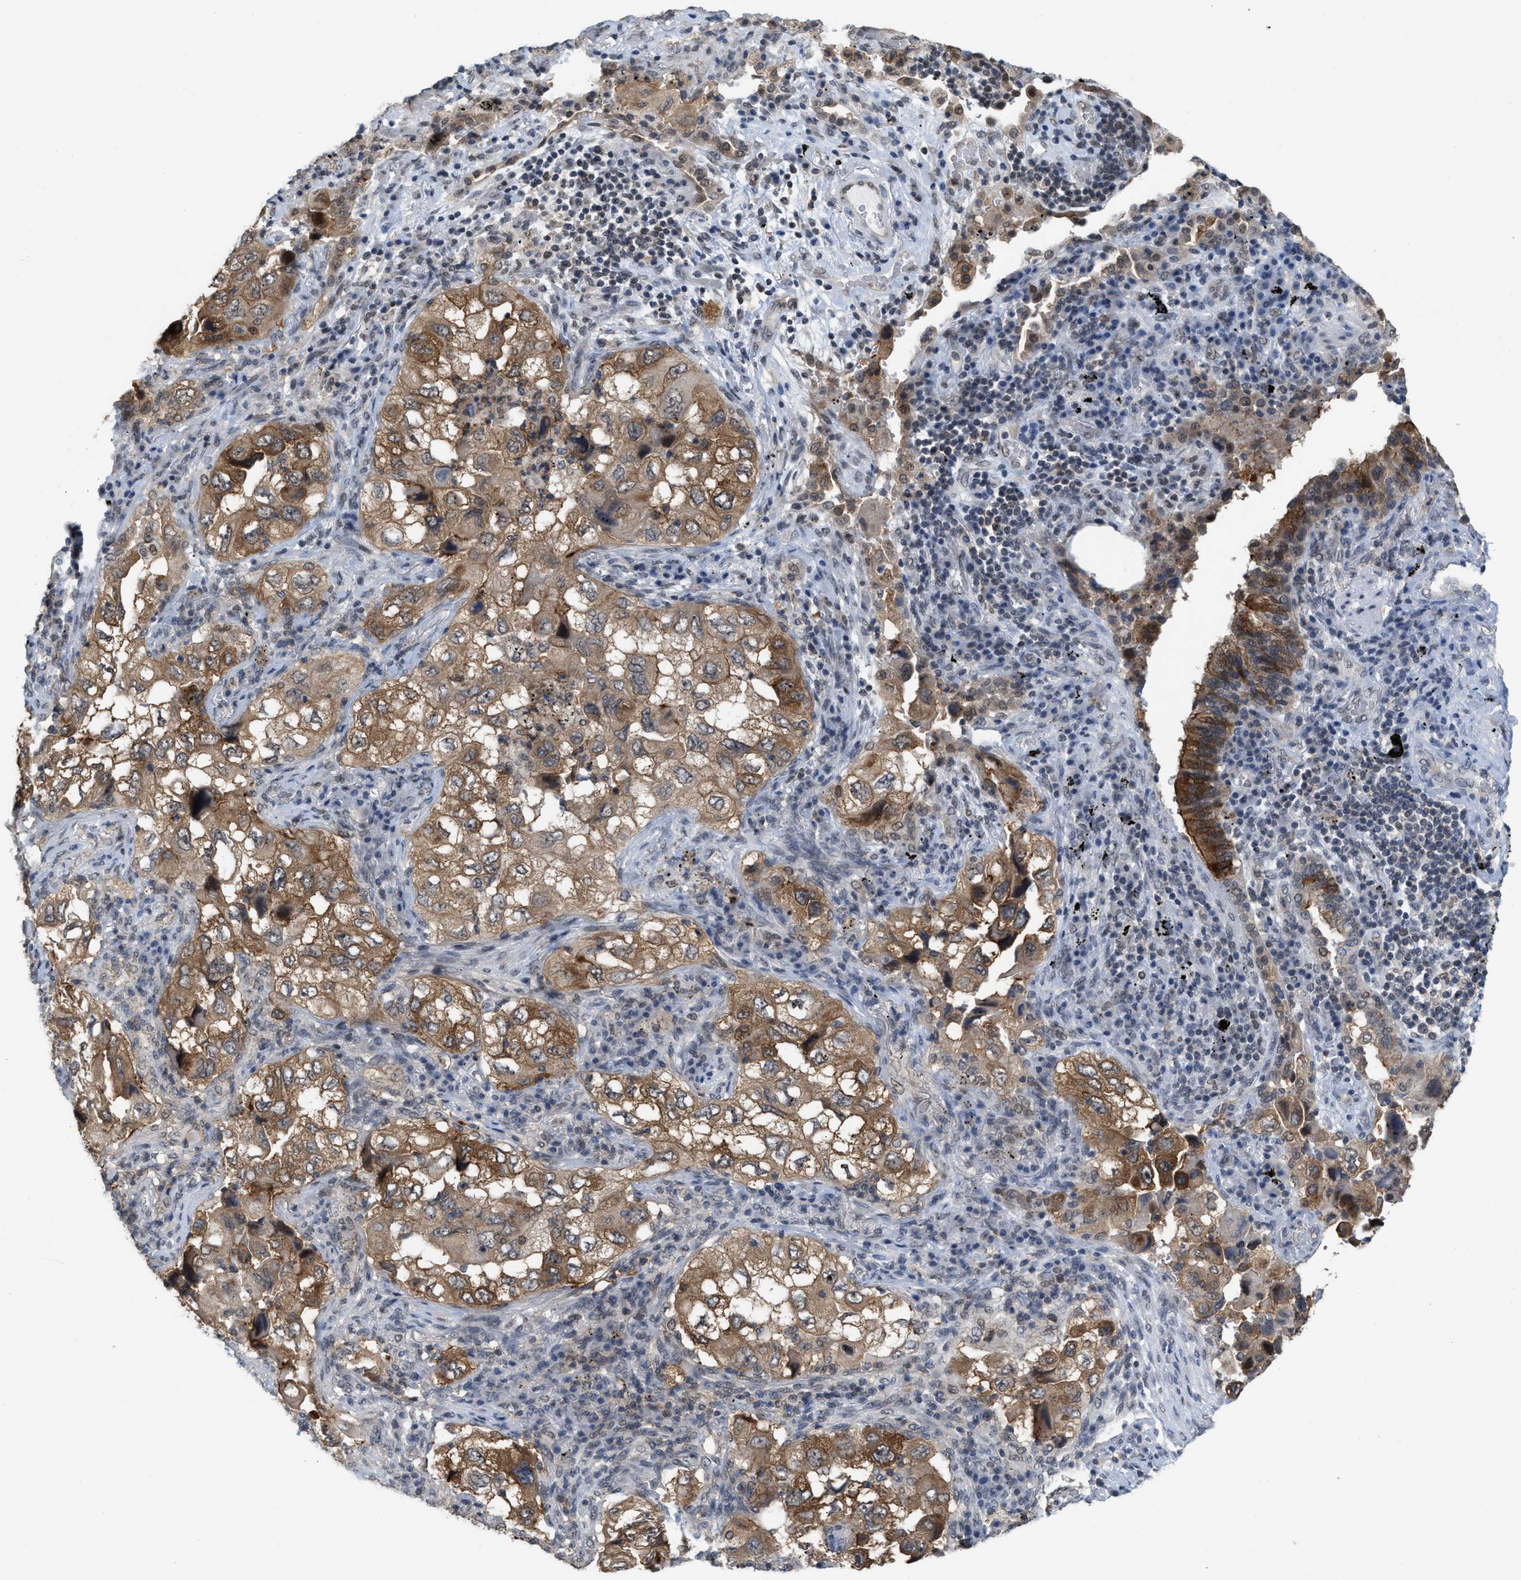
{"staining": {"intensity": "moderate", "quantity": ">75%", "location": "cytoplasmic/membranous"}, "tissue": "lung cancer", "cell_type": "Tumor cells", "image_type": "cancer", "snomed": [{"axis": "morphology", "description": "Adenocarcinoma, NOS"}, {"axis": "topography", "description": "Lung"}], "caption": "Human lung cancer (adenocarcinoma) stained for a protein (brown) shows moderate cytoplasmic/membranous positive staining in about >75% of tumor cells.", "gene": "BAIAP2L1", "patient": {"sex": "male", "age": 64}}